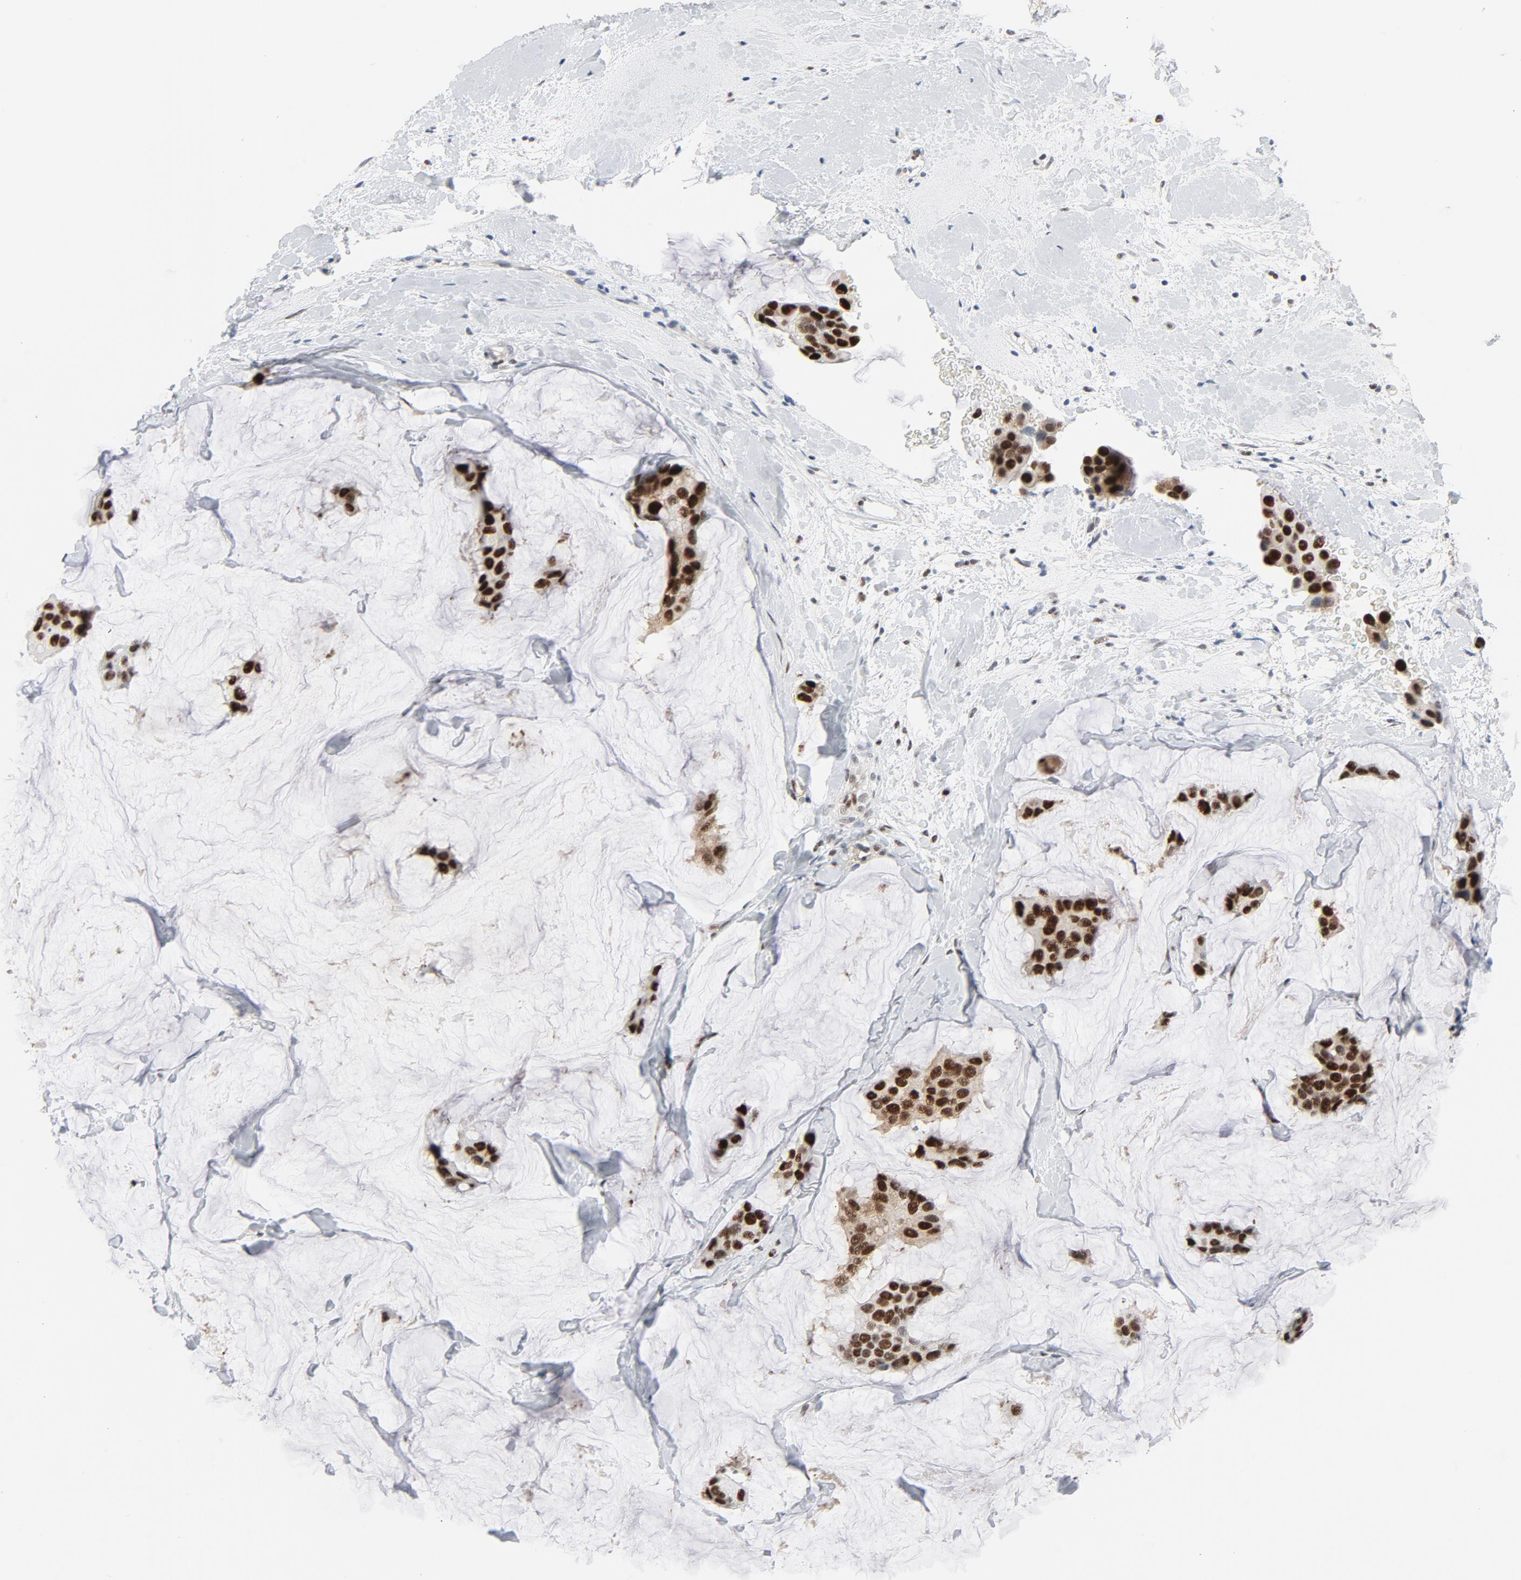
{"staining": {"intensity": "strong", "quantity": ">75%", "location": "nuclear"}, "tissue": "breast cancer", "cell_type": "Tumor cells", "image_type": "cancer", "snomed": [{"axis": "morphology", "description": "Normal tissue, NOS"}, {"axis": "morphology", "description": "Duct carcinoma"}, {"axis": "topography", "description": "Breast"}], "caption": "Invasive ductal carcinoma (breast) stained with DAB (3,3'-diaminobenzidine) IHC reveals high levels of strong nuclear staining in approximately >75% of tumor cells.", "gene": "JMJD6", "patient": {"sex": "female", "age": 50}}